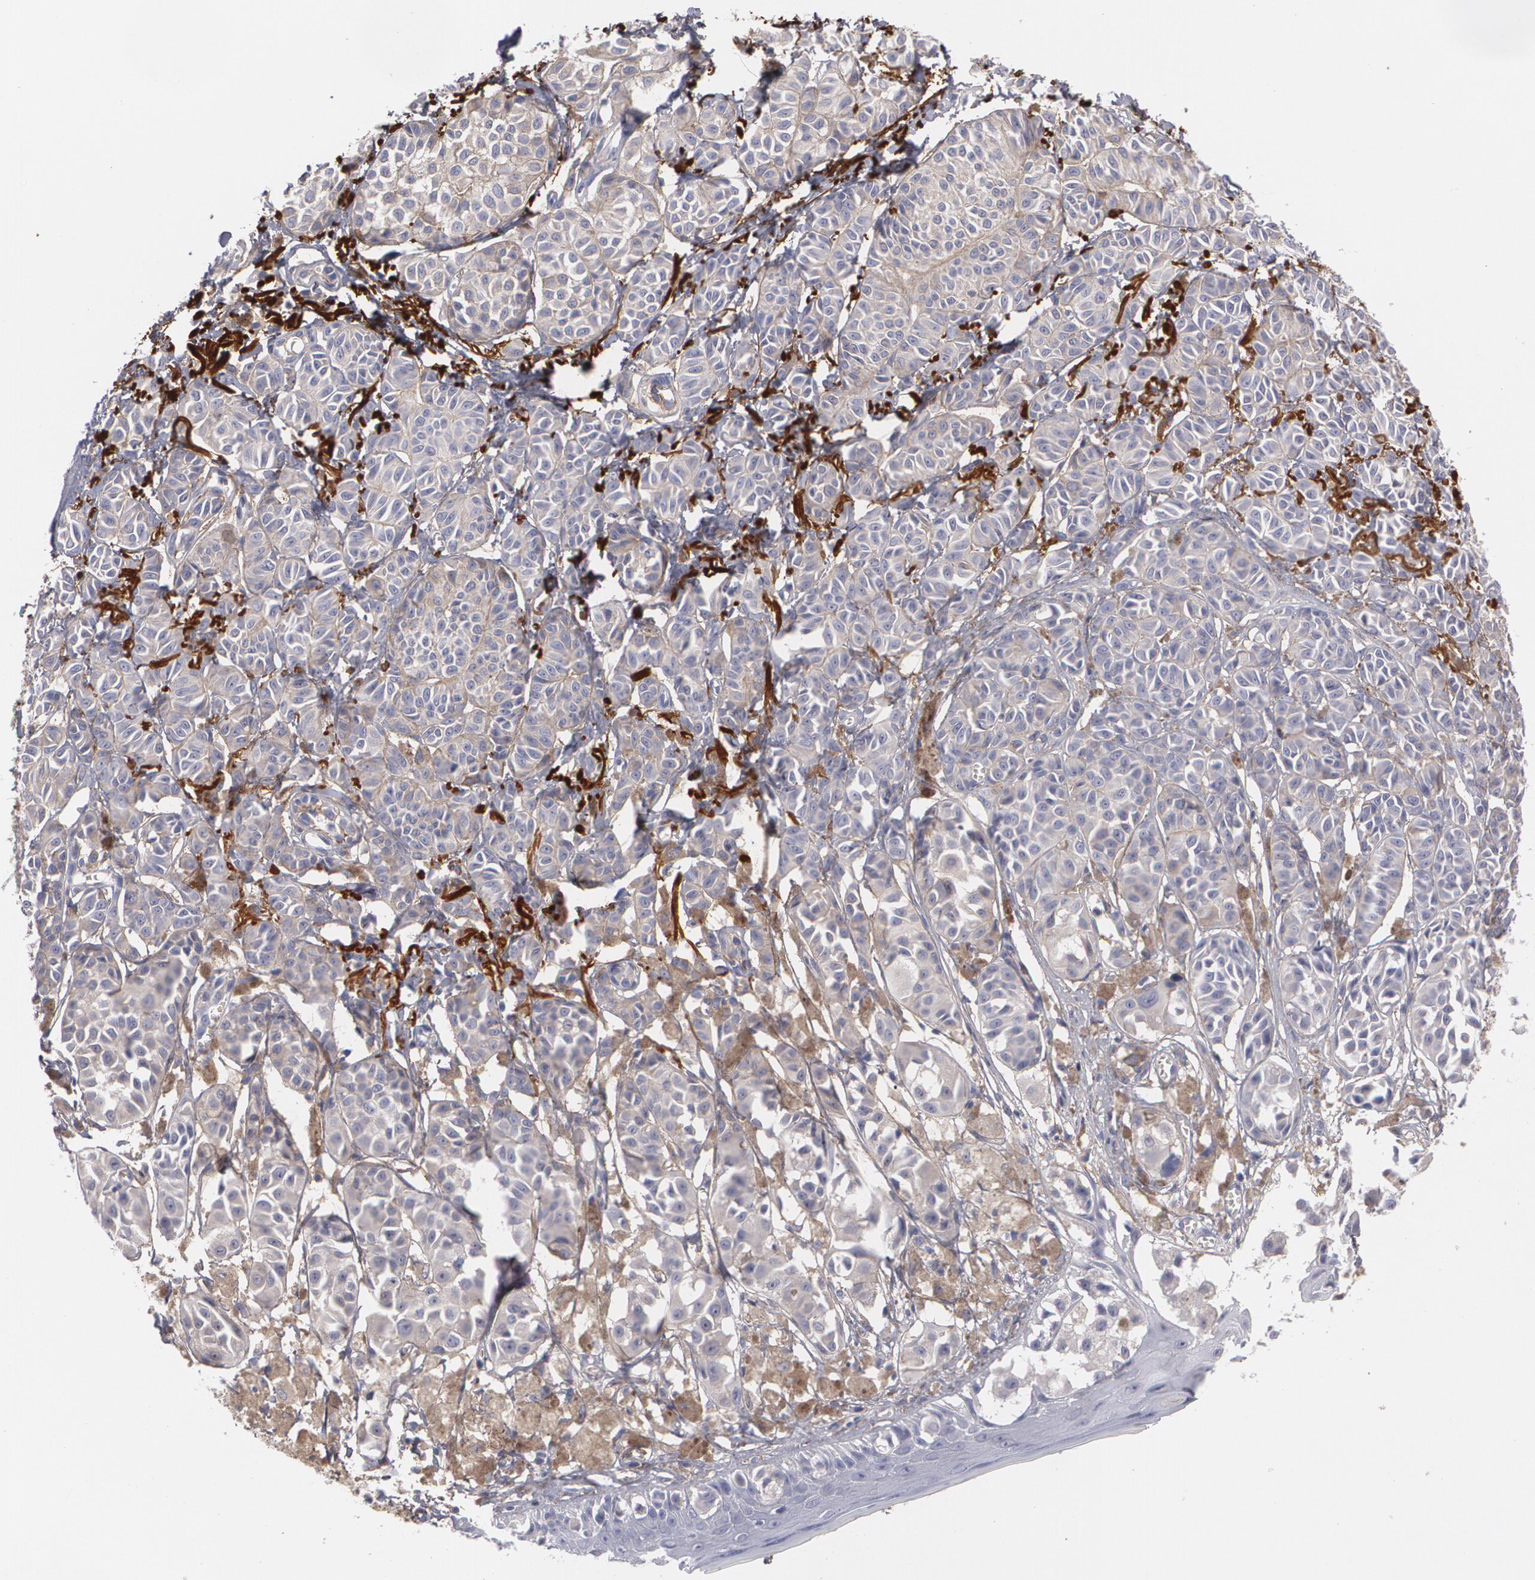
{"staining": {"intensity": "negative", "quantity": "none", "location": "none"}, "tissue": "melanoma", "cell_type": "Tumor cells", "image_type": "cancer", "snomed": [{"axis": "morphology", "description": "Malignant melanoma, NOS"}, {"axis": "topography", "description": "Skin"}], "caption": "Melanoma stained for a protein using immunohistochemistry (IHC) reveals no staining tumor cells.", "gene": "FBLN1", "patient": {"sex": "male", "age": 76}}